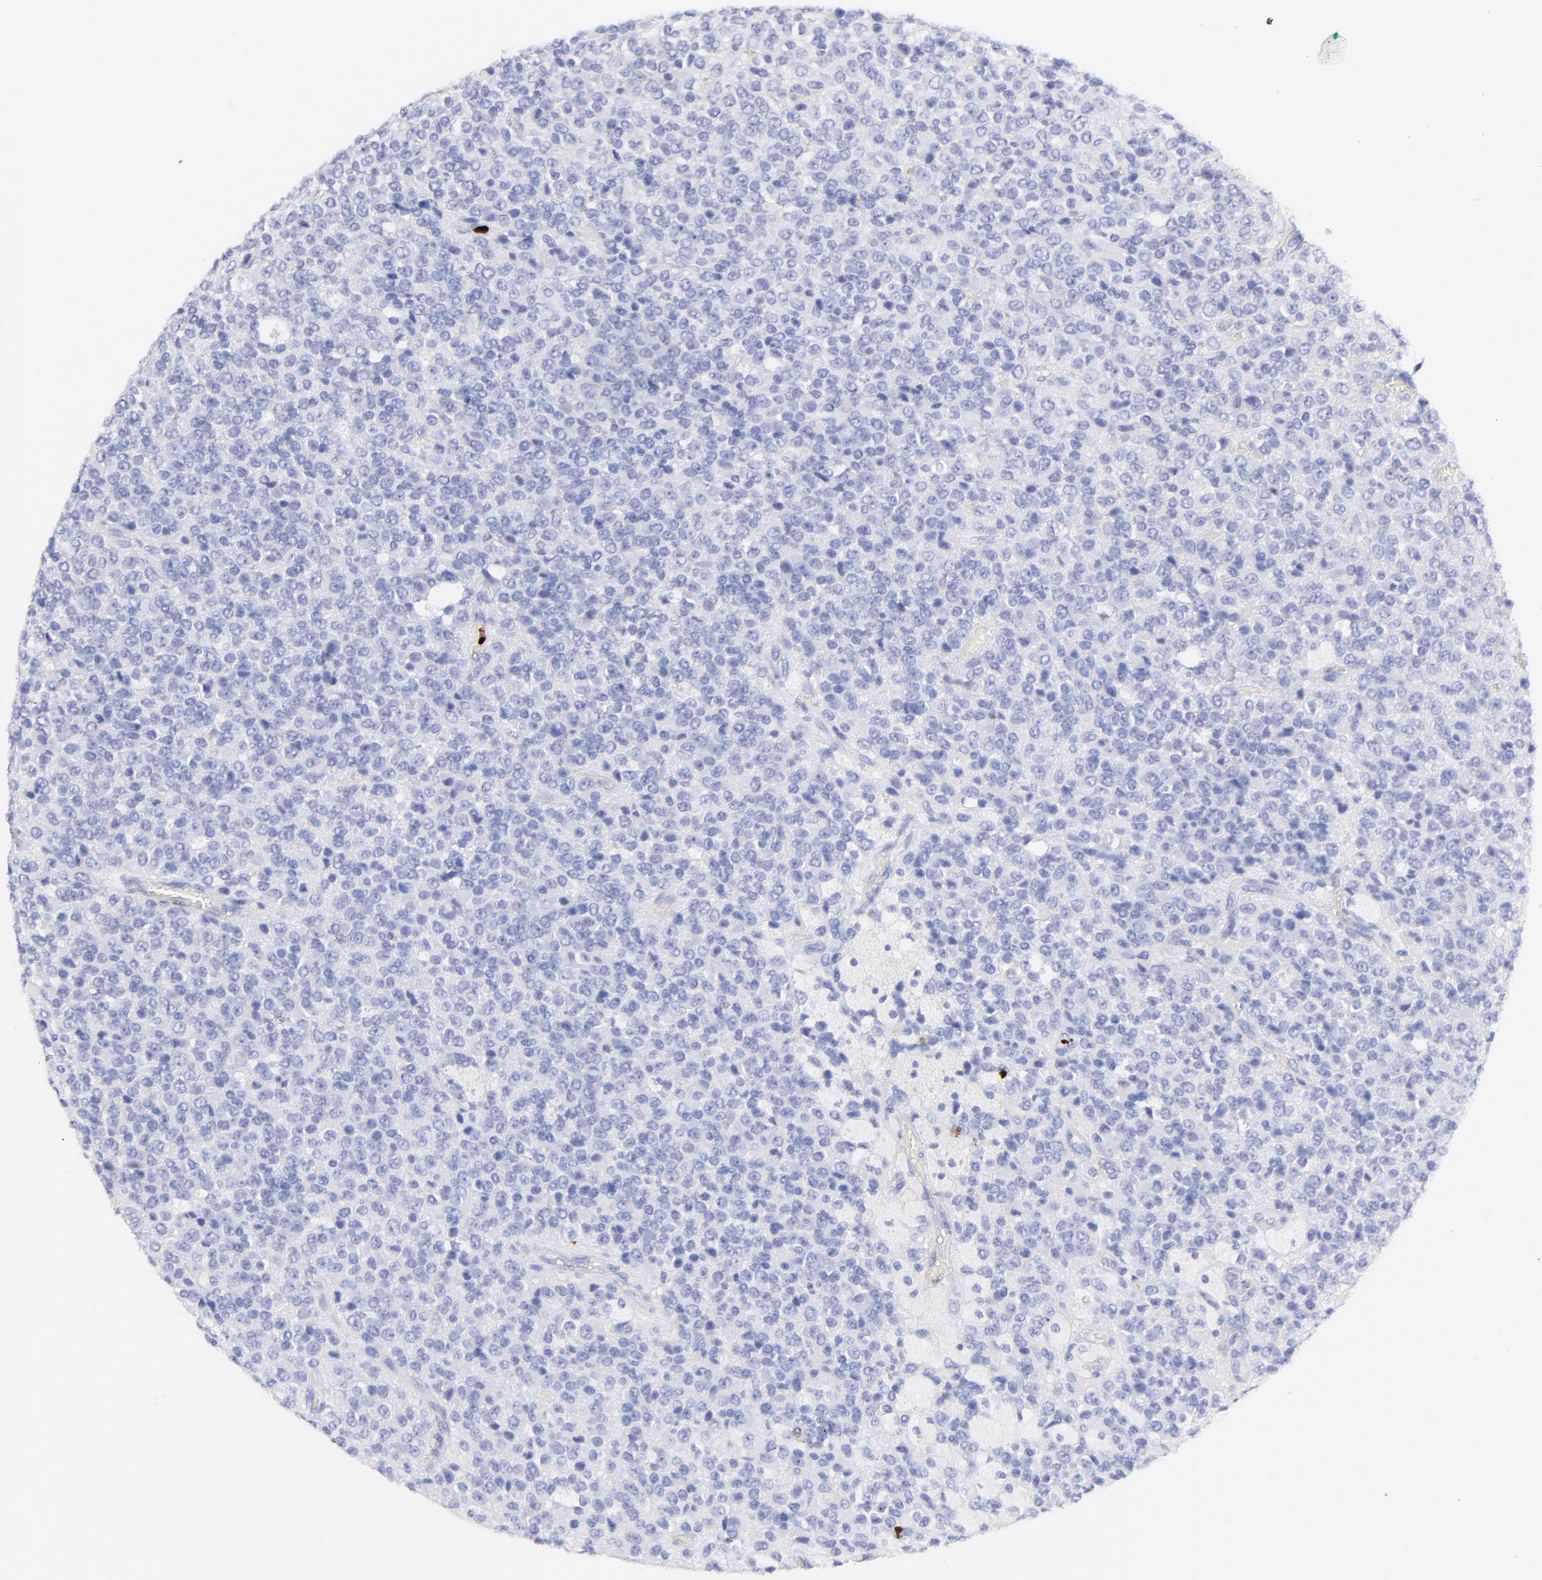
{"staining": {"intensity": "negative", "quantity": "none", "location": "none"}, "tissue": "glioma", "cell_type": "Tumor cells", "image_type": "cancer", "snomed": [{"axis": "morphology", "description": "Glioma, malignant, High grade"}, {"axis": "topography", "description": "pancreas cauda"}], "caption": "A high-resolution image shows IHC staining of malignant high-grade glioma, which exhibits no significant positivity in tumor cells.", "gene": "S100A12", "patient": {"sex": "male", "age": 60}}